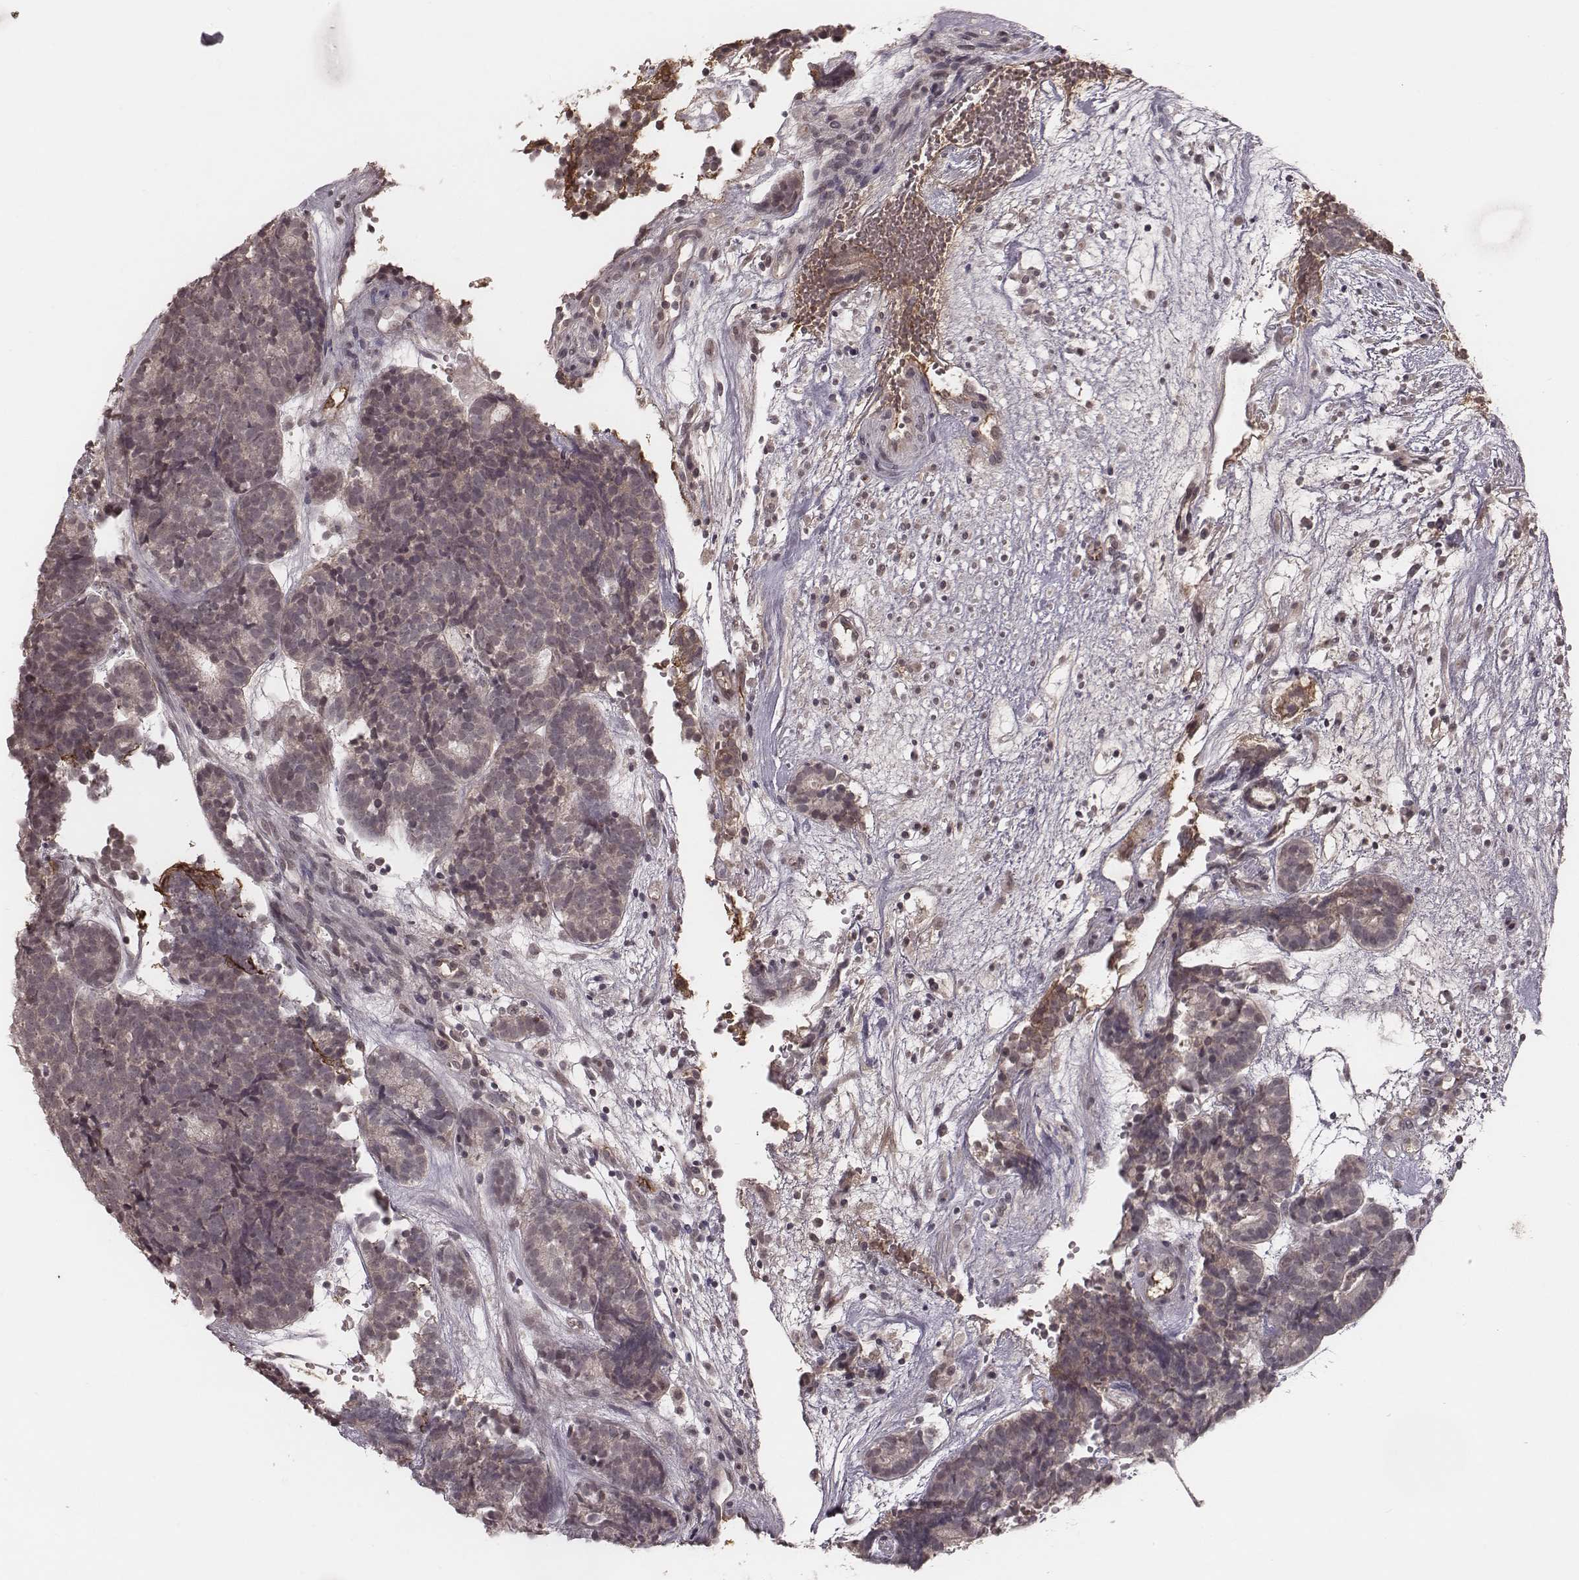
{"staining": {"intensity": "negative", "quantity": "none", "location": "none"}, "tissue": "head and neck cancer", "cell_type": "Tumor cells", "image_type": "cancer", "snomed": [{"axis": "morphology", "description": "Adenocarcinoma, NOS"}, {"axis": "topography", "description": "Head-Neck"}], "caption": "A high-resolution histopathology image shows IHC staining of head and neck cancer (adenocarcinoma), which demonstrates no significant positivity in tumor cells.", "gene": "IL5", "patient": {"sex": "female", "age": 81}}